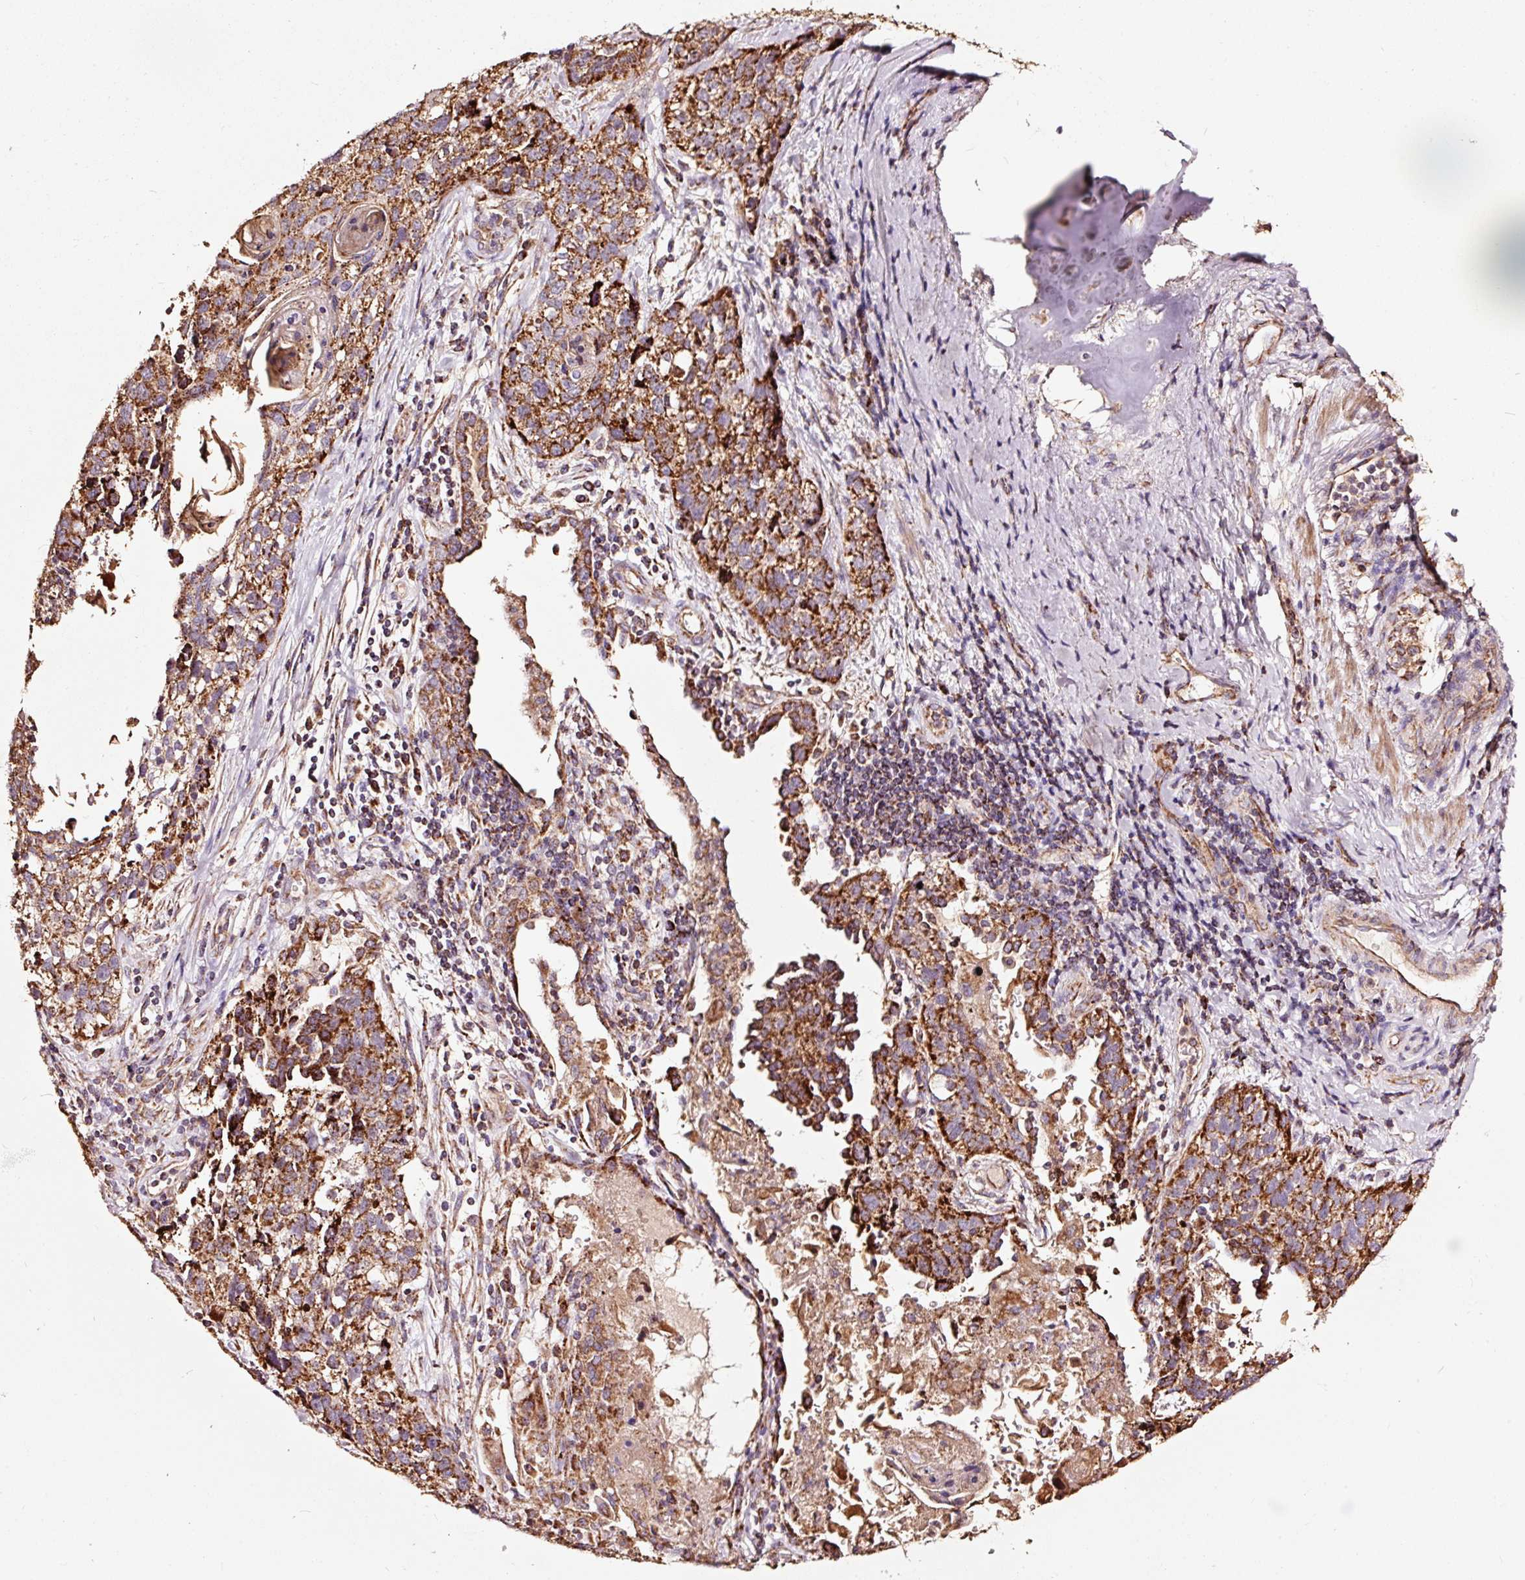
{"staining": {"intensity": "strong", "quantity": ">75%", "location": "cytoplasmic/membranous"}, "tissue": "lung cancer", "cell_type": "Tumor cells", "image_type": "cancer", "snomed": [{"axis": "morphology", "description": "Squamous cell carcinoma, NOS"}, {"axis": "topography", "description": "Lung"}], "caption": "Strong cytoplasmic/membranous protein expression is appreciated in approximately >75% of tumor cells in lung cancer. Nuclei are stained in blue.", "gene": "TPM1", "patient": {"sex": "male", "age": 74}}